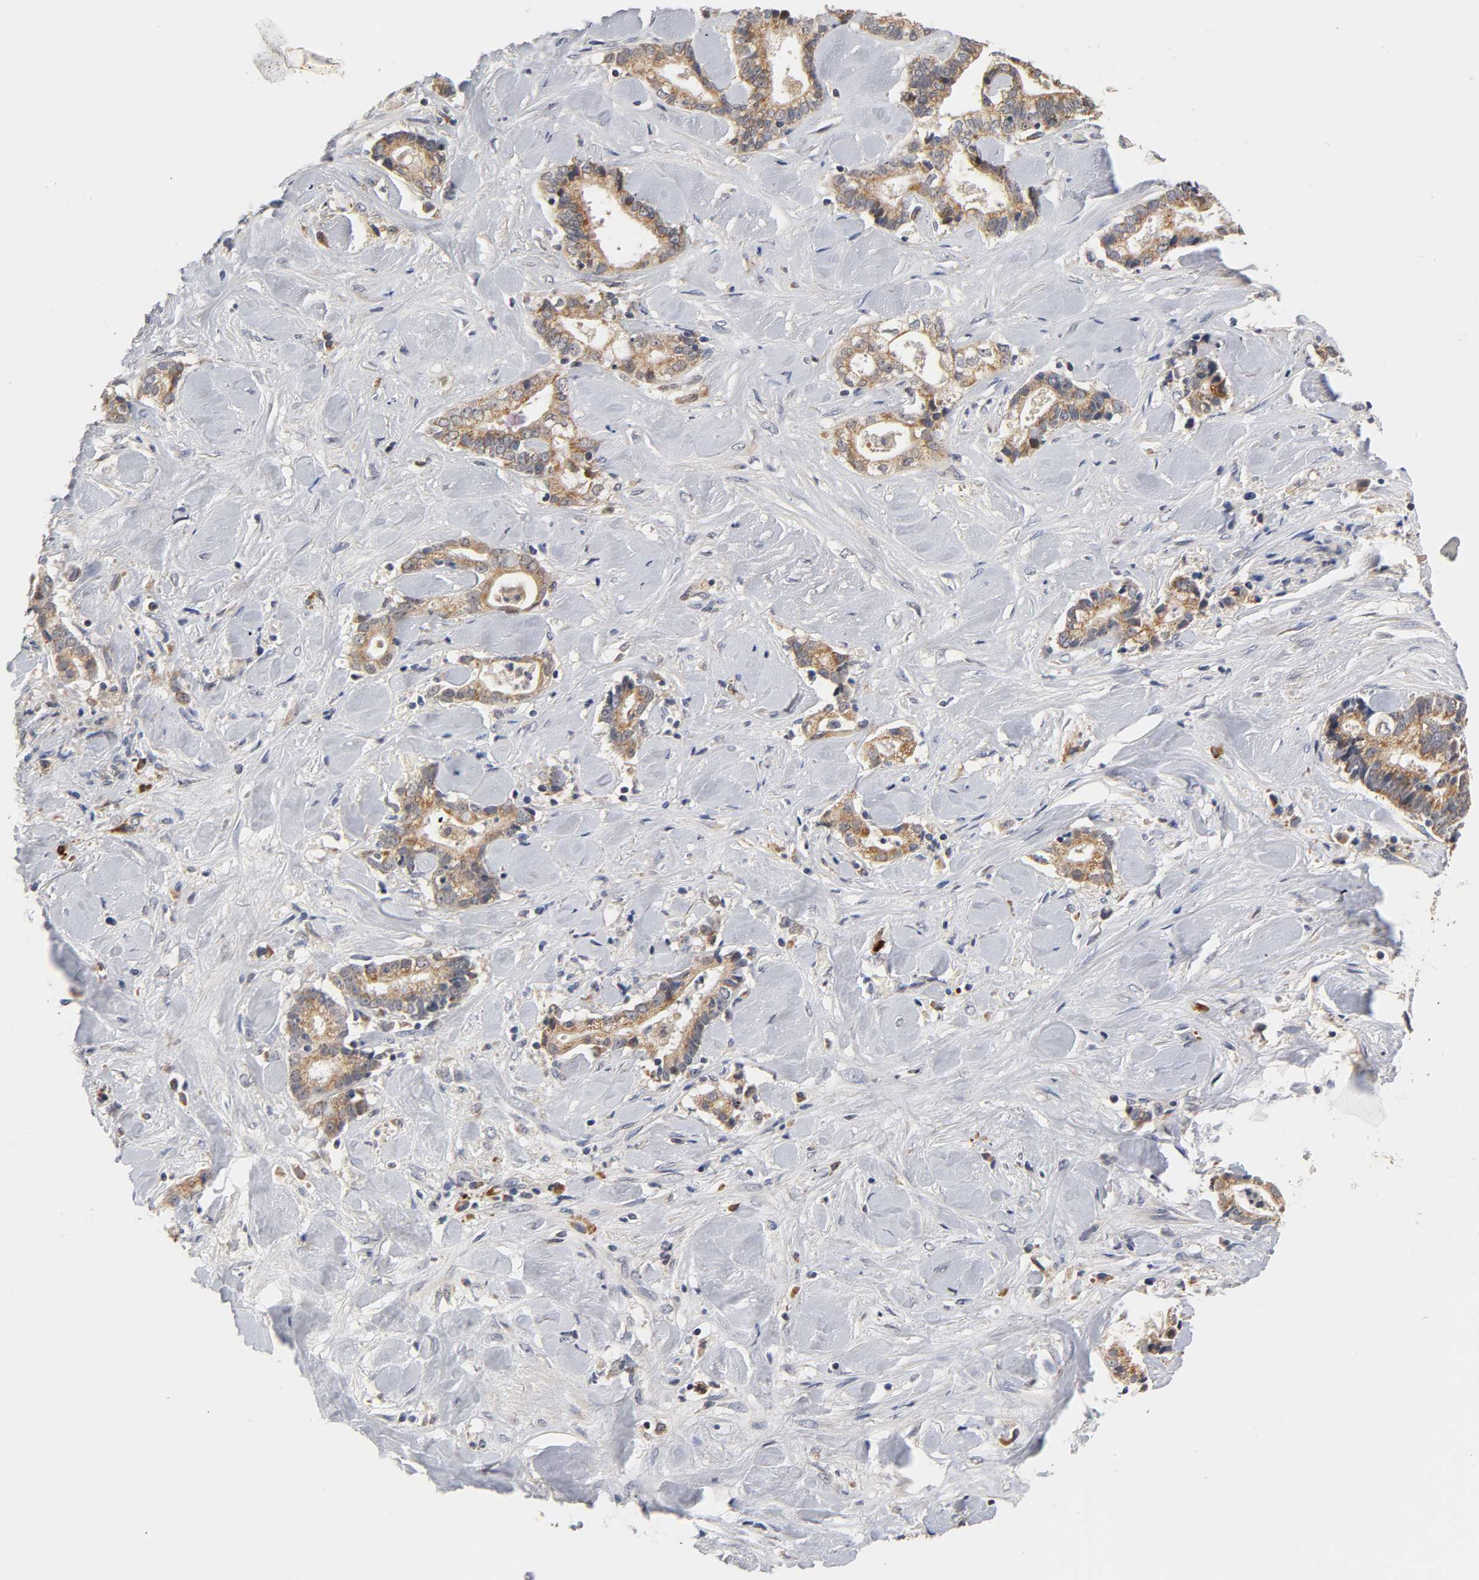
{"staining": {"intensity": "moderate", "quantity": ">75%", "location": "cytoplasmic/membranous"}, "tissue": "liver cancer", "cell_type": "Tumor cells", "image_type": "cancer", "snomed": [{"axis": "morphology", "description": "Cholangiocarcinoma"}, {"axis": "topography", "description": "Liver"}], "caption": "High-power microscopy captured an IHC histopathology image of liver cancer, revealing moderate cytoplasmic/membranous positivity in about >75% of tumor cells.", "gene": "GSTZ1", "patient": {"sex": "male", "age": 57}}